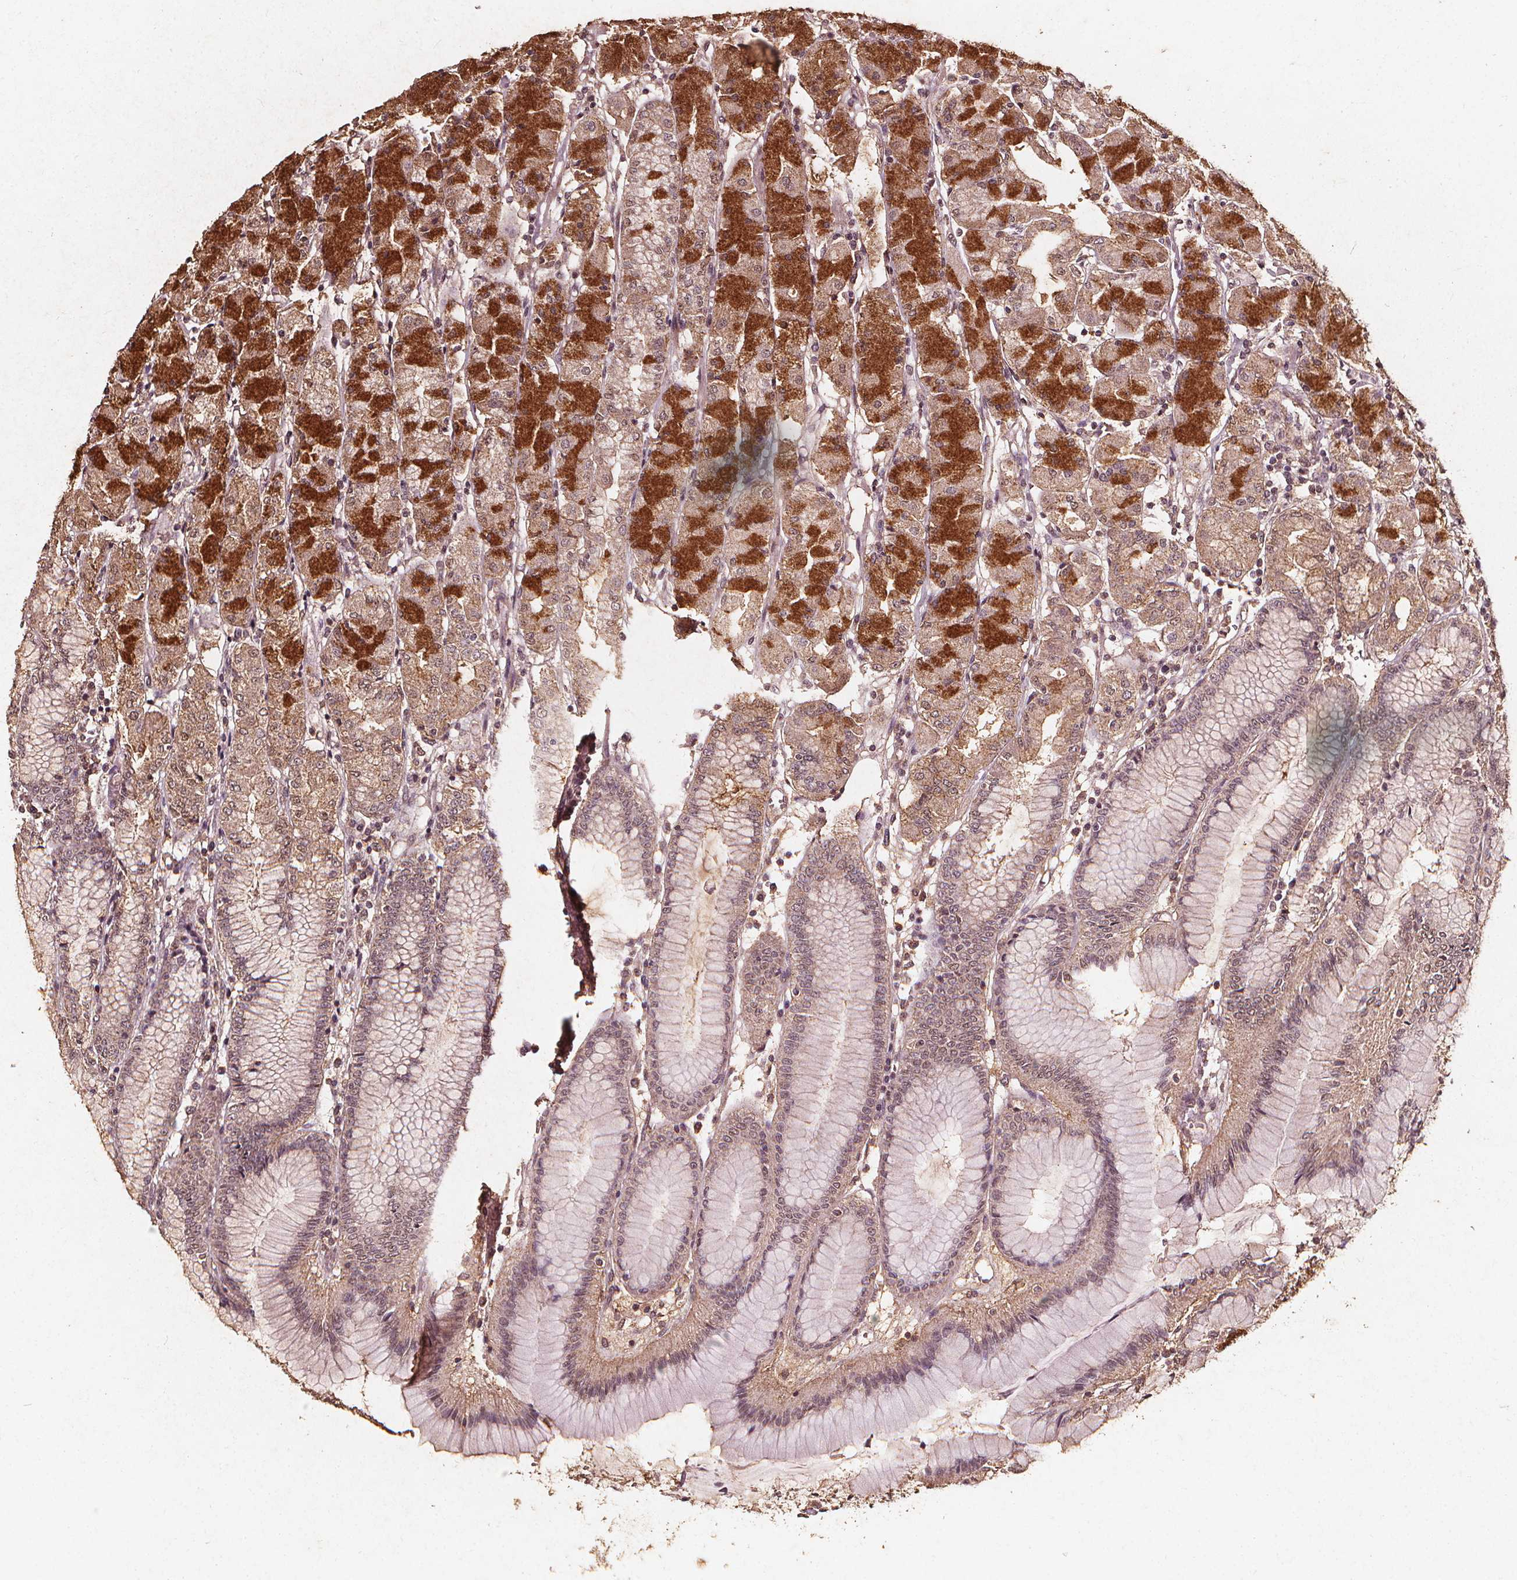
{"staining": {"intensity": "strong", "quantity": "25%-75%", "location": "cytoplasmic/membranous"}, "tissue": "stomach", "cell_type": "Glandular cells", "image_type": "normal", "snomed": [{"axis": "morphology", "description": "Normal tissue, NOS"}, {"axis": "topography", "description": "Stomach, upper"}], "caption": "Protein staining reveals strong cytoplasmic/membranous positivity in about 25%-75% of glandular cells in normal stomach.", "gene": "ABCA1", "patient": {"sex": "male", "age": 69}}